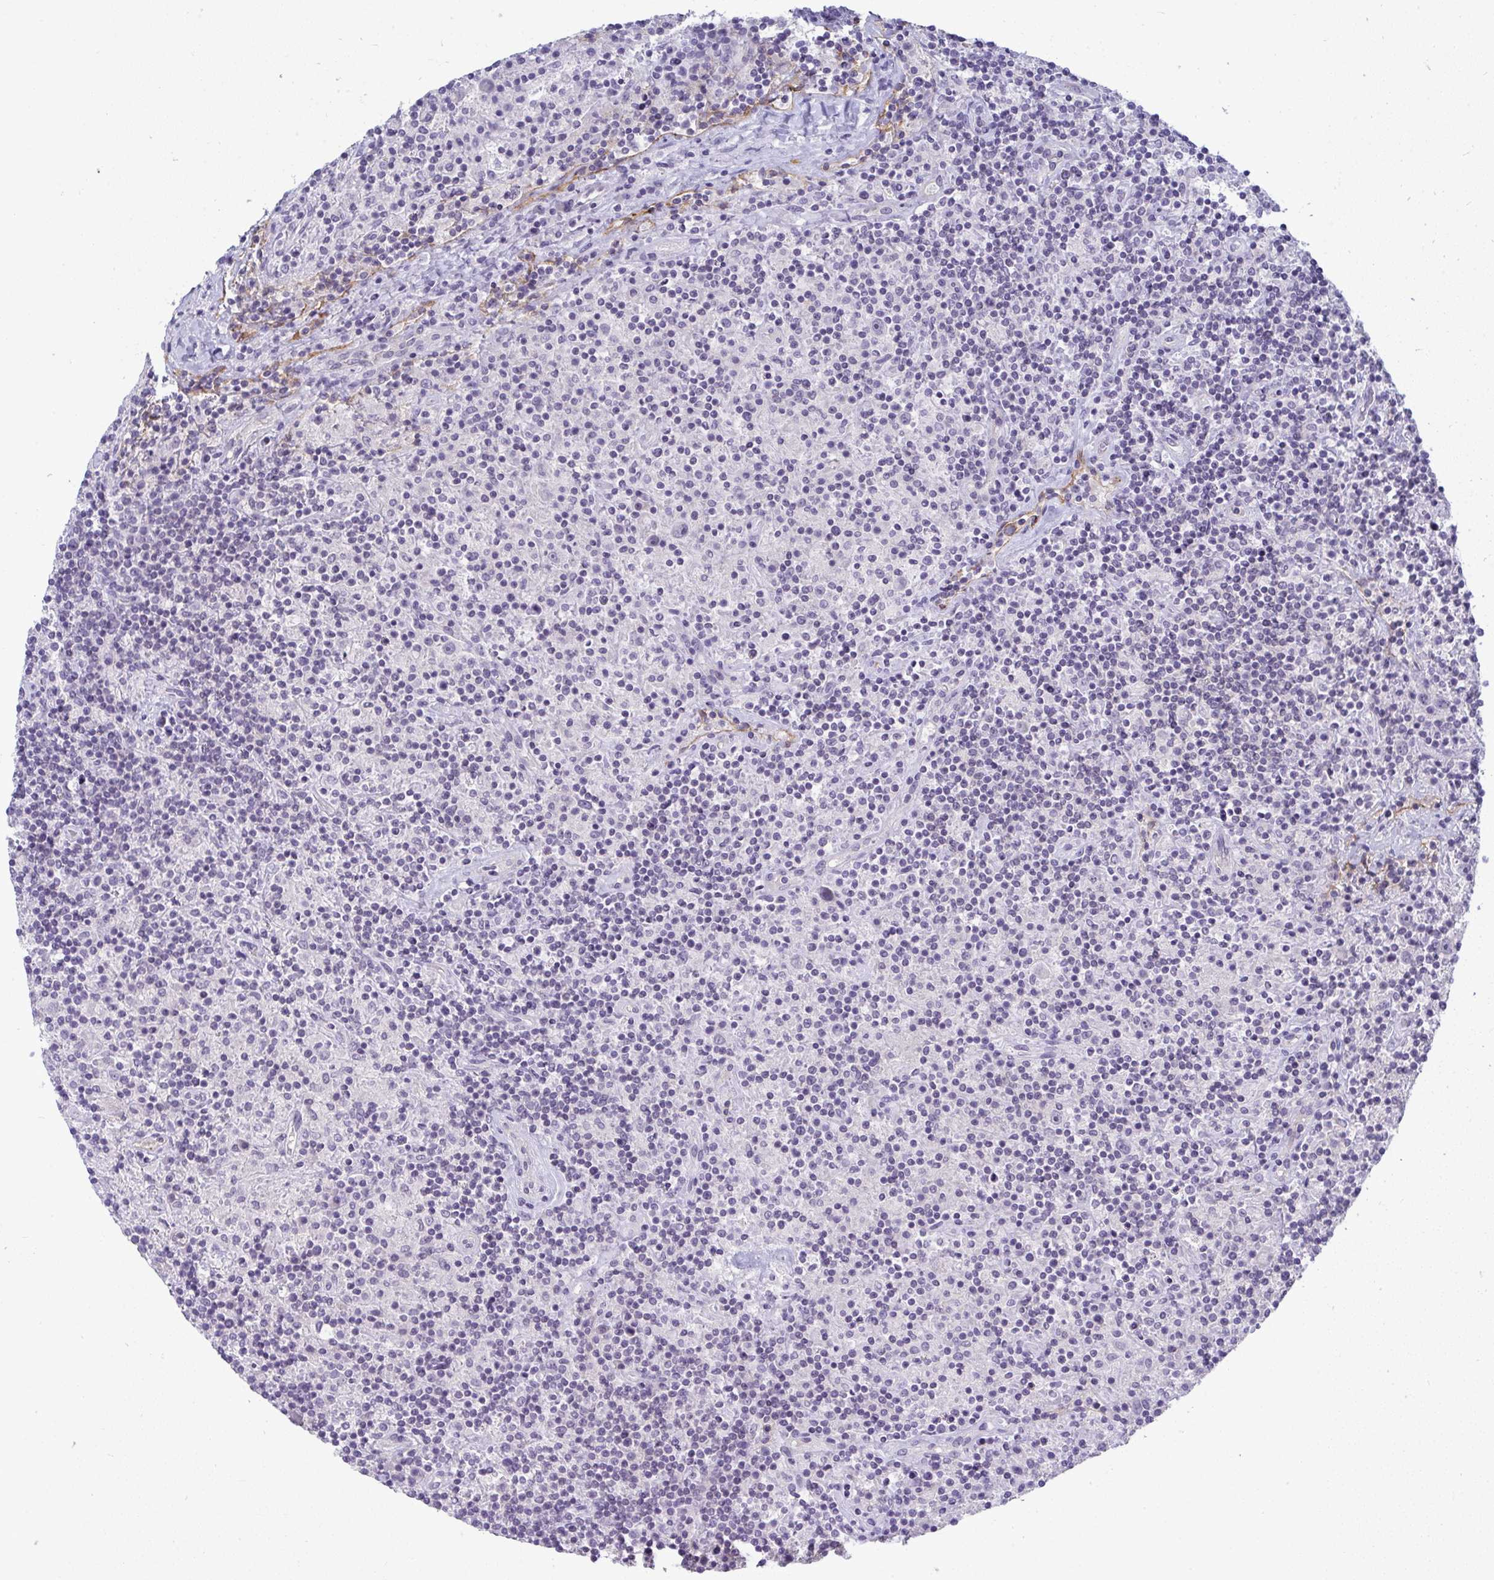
{"staining": {"intensity": "negative", "quantity": "none", "location": "none"}, "tissue": "lymphoma", "cell_type": "Tumor cells", "image_type": "cancer", "snomed": [{"axis": "morphology", "description": "Hodgkin's disease, NOS"}, {"axis": "topography", "description": "Lymph node"}], "caption": "IHC image of lymphoma stained for a protein (brown), which reveals no staining in tumor cells. (DAB (3,3'-diaminobenzidine) immunohistochemistry (IHC) visualized using brightfield microscopy, high magnification).", "gene": "TMEM82", "patient": {"sex": "male", "age": 70}}